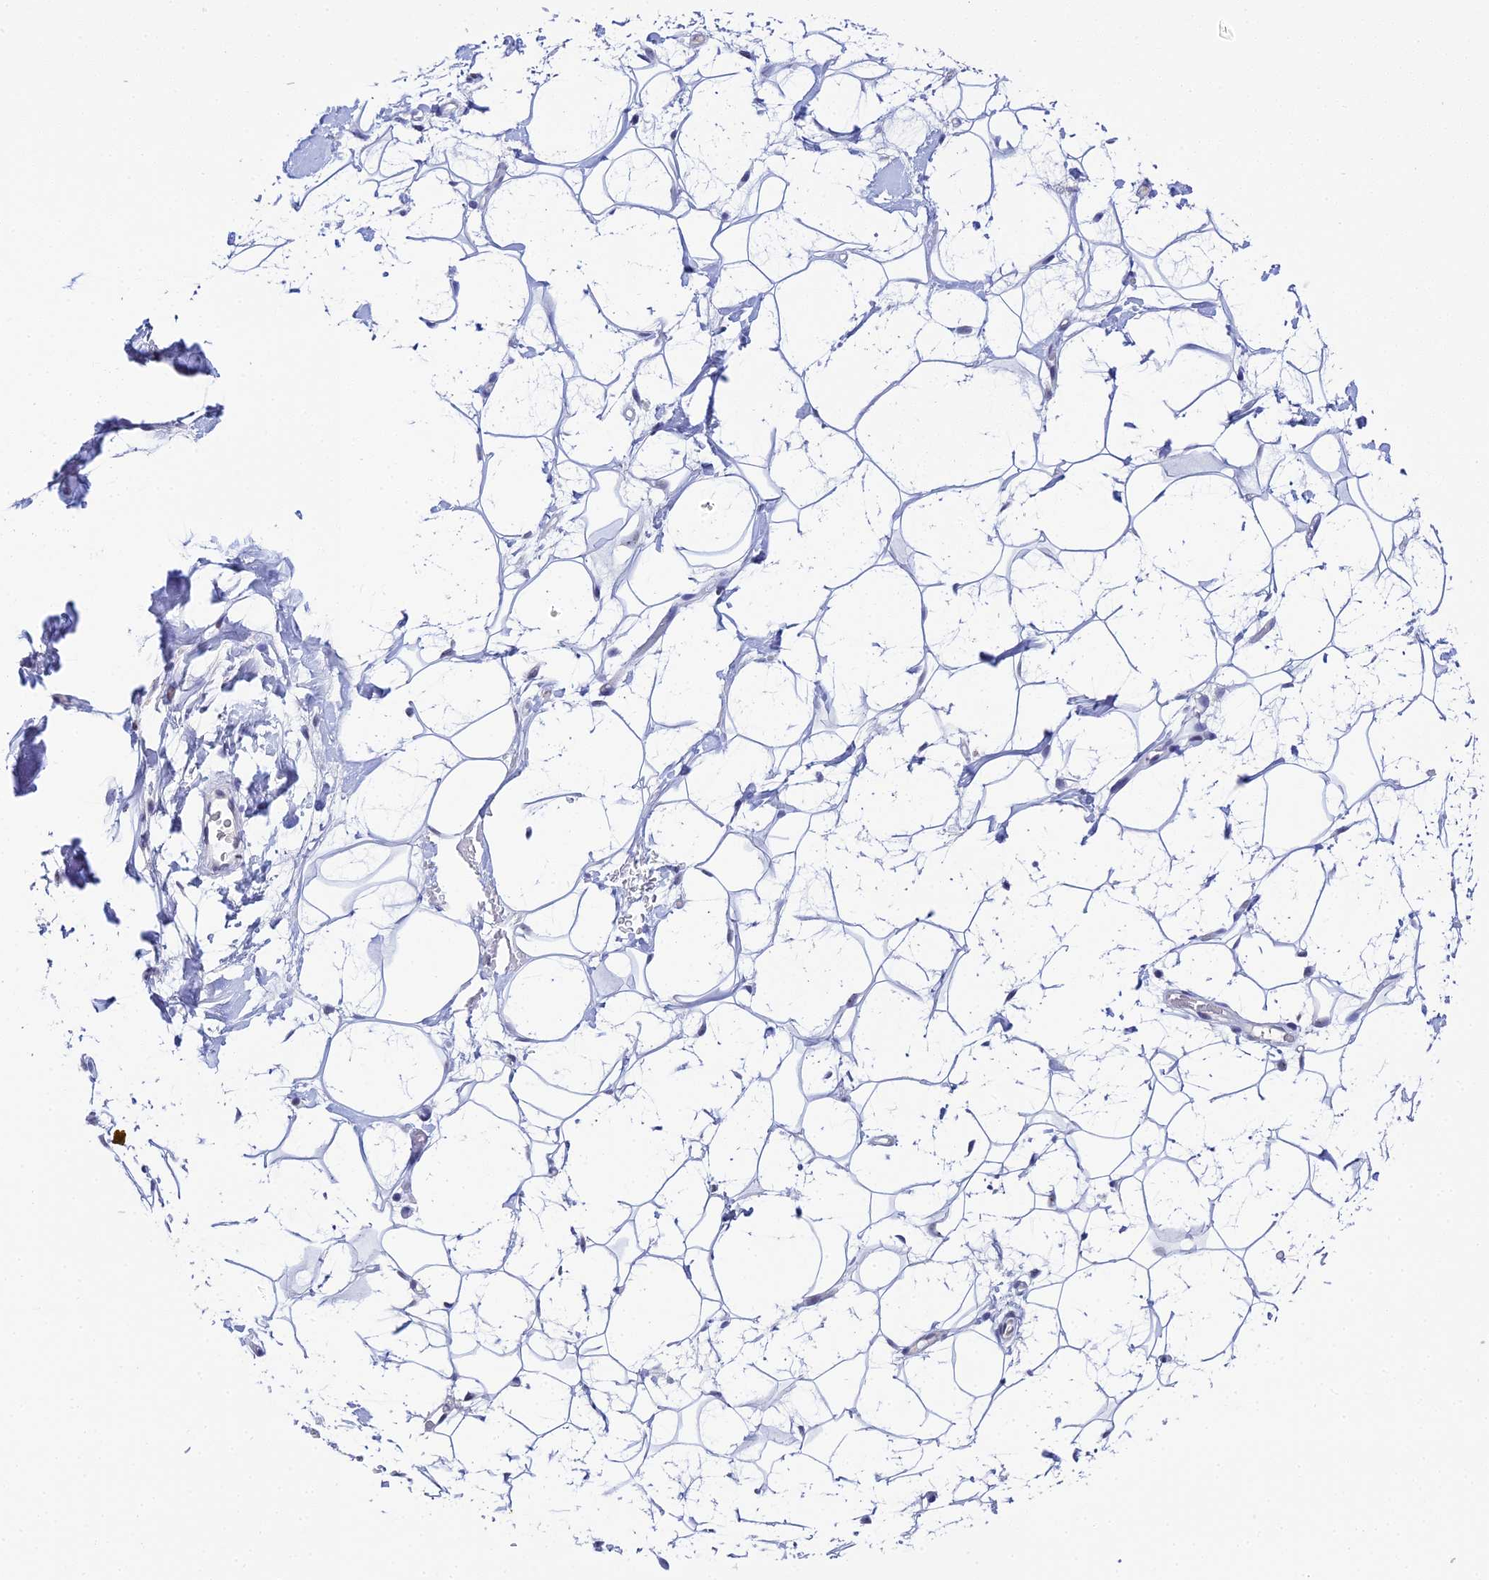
{"staining": {"intensity": "negative", "quantity": "none", "location": "none"}, "tissue": "adipose tissue", "cell_type": "Adipocytes", "image_type": "normal", "snomed": [{"axis": "morphology", "description": "Normal tissue, NOS"}, {"axis": "topography", "description": "Breast"}], "caption": "Immunohistochemistry (IHC) photomicrograph of unremarkable human adipose tissue stained for a protein (brown), which exhibits no positivity in adipocytes.", "gene": "PLPP4", "patient": {"sex": "female", "age": 26}}